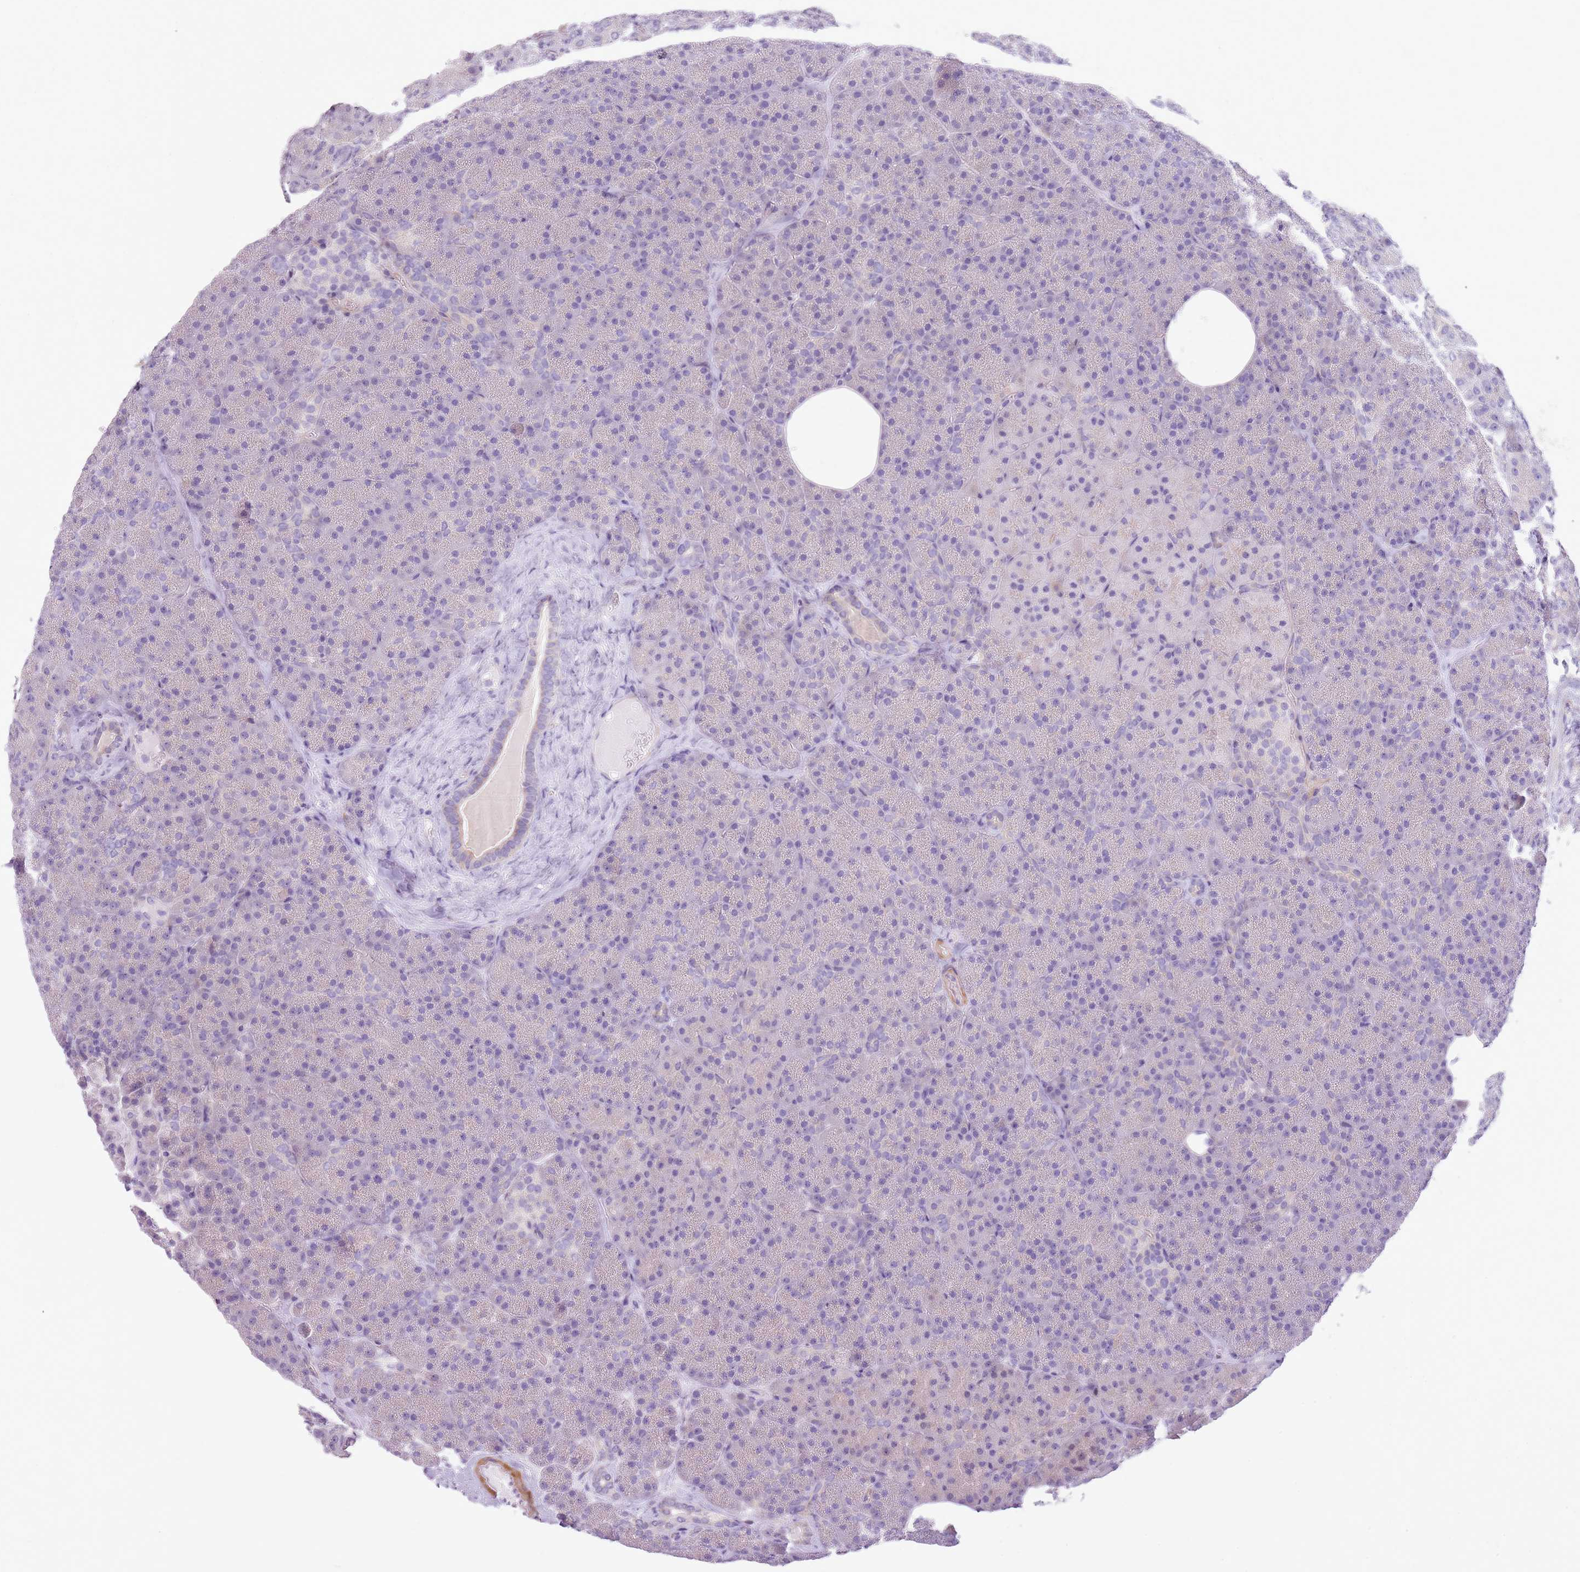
{"staining": {"intensity": "negative", "quantity": "none", "location": "none"}, "tissue": "pancreas", "cell_type": "Exocrine glandular cells", "image_type": "normal", "snomed": [{"axis": "morphology", "description": "Normal tissue, NOS"}, {"axis": "morphology", "description": "Carcinoid, malignant, NOS"}, {"axis": "topography", "description": "Pancreas"}], "caption": "Immunohistochemical staining of benign human pancreas reveals no significant staining in exocrine glandular cells.", "gene": "ZNF239", "patient": {"sex": "female", "age": 35}}